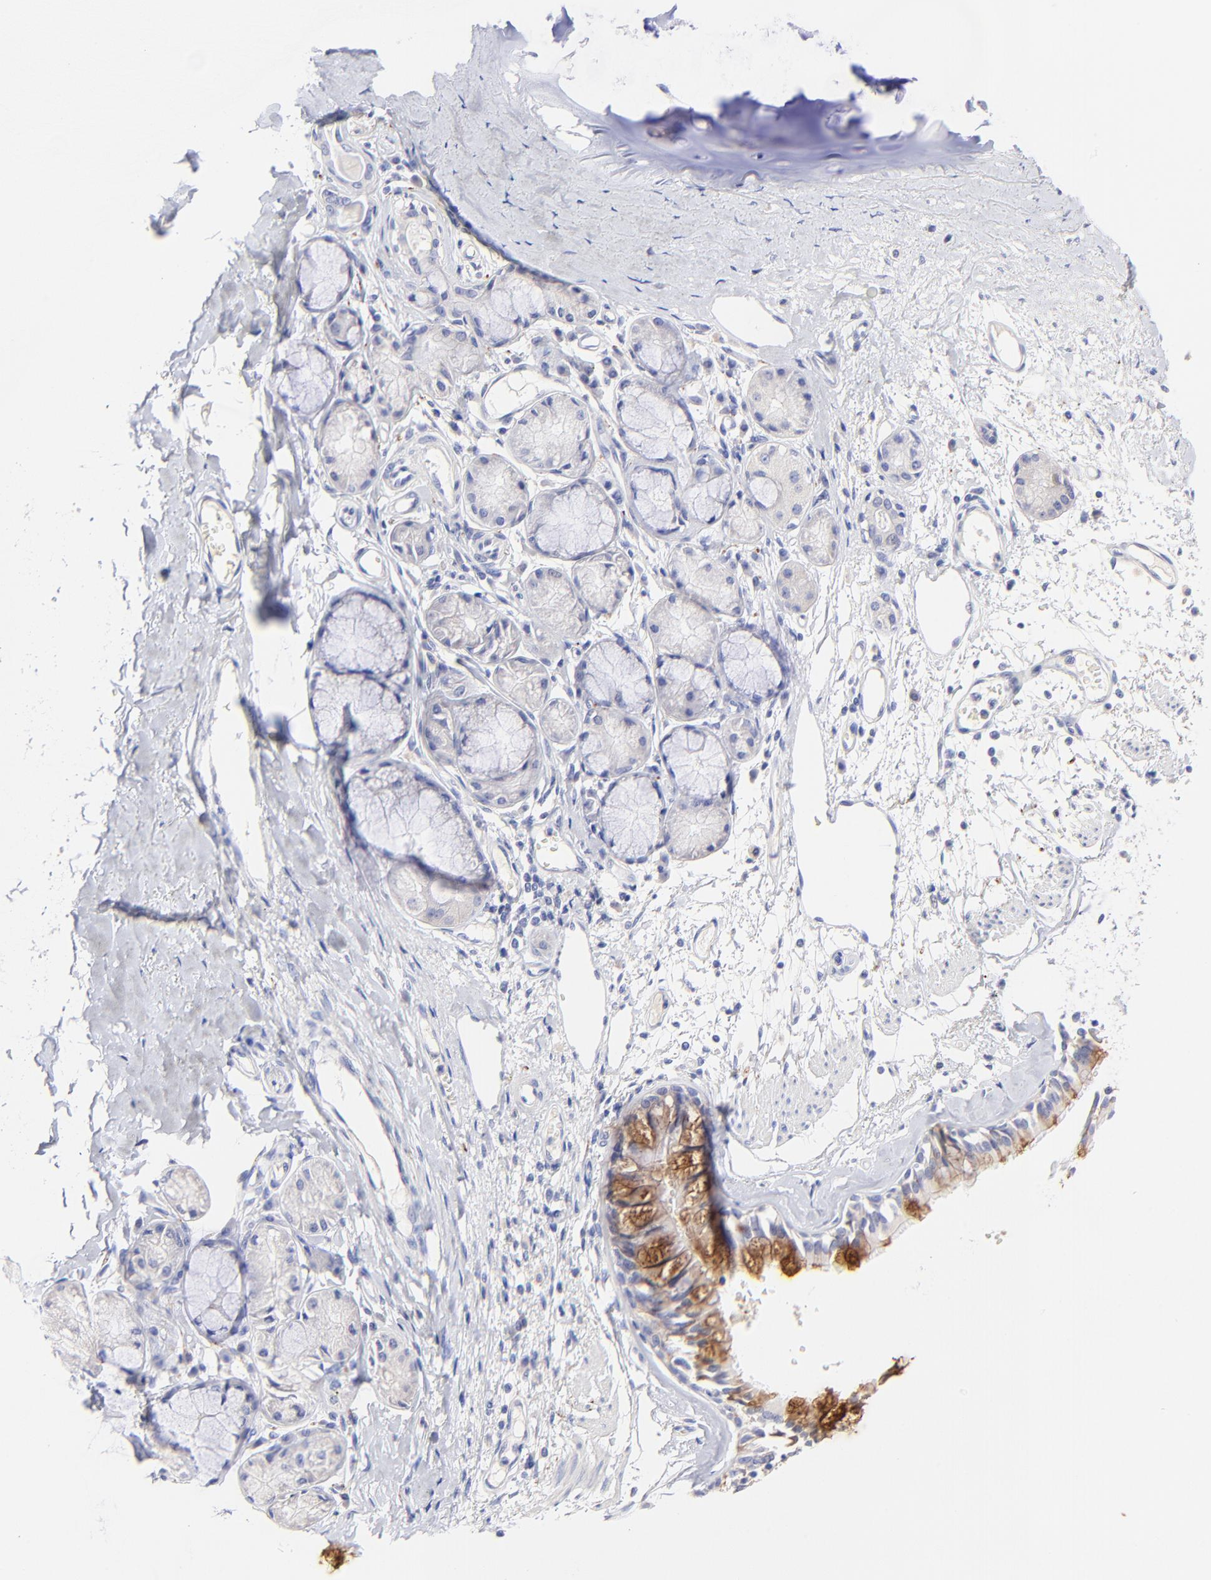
{"staining": {"intensity": "moderate", "quantity": "25%-75%", "location": "cytoplasmic/membranous"}, "tissue": "bronchus", "cell_type": "Respiratory epithelial cells", "image_type": "normal", "snomed": [{"axis": "morphology", "description": "Normal tissue, NOS"}, {"axis": "topography", "description": "Bronchus"}, {"axis": "topography", "description": "Lung"}], "caption": "Moderate cytoplasmic/membranous positivity for a protein is identified in approximately 25%-75% of respiratory epithelial cells of unremarkable bronchus using immunohistochemistry.", "gene": "RAB3A", "patient": {"sex": "female", "age": 56}}